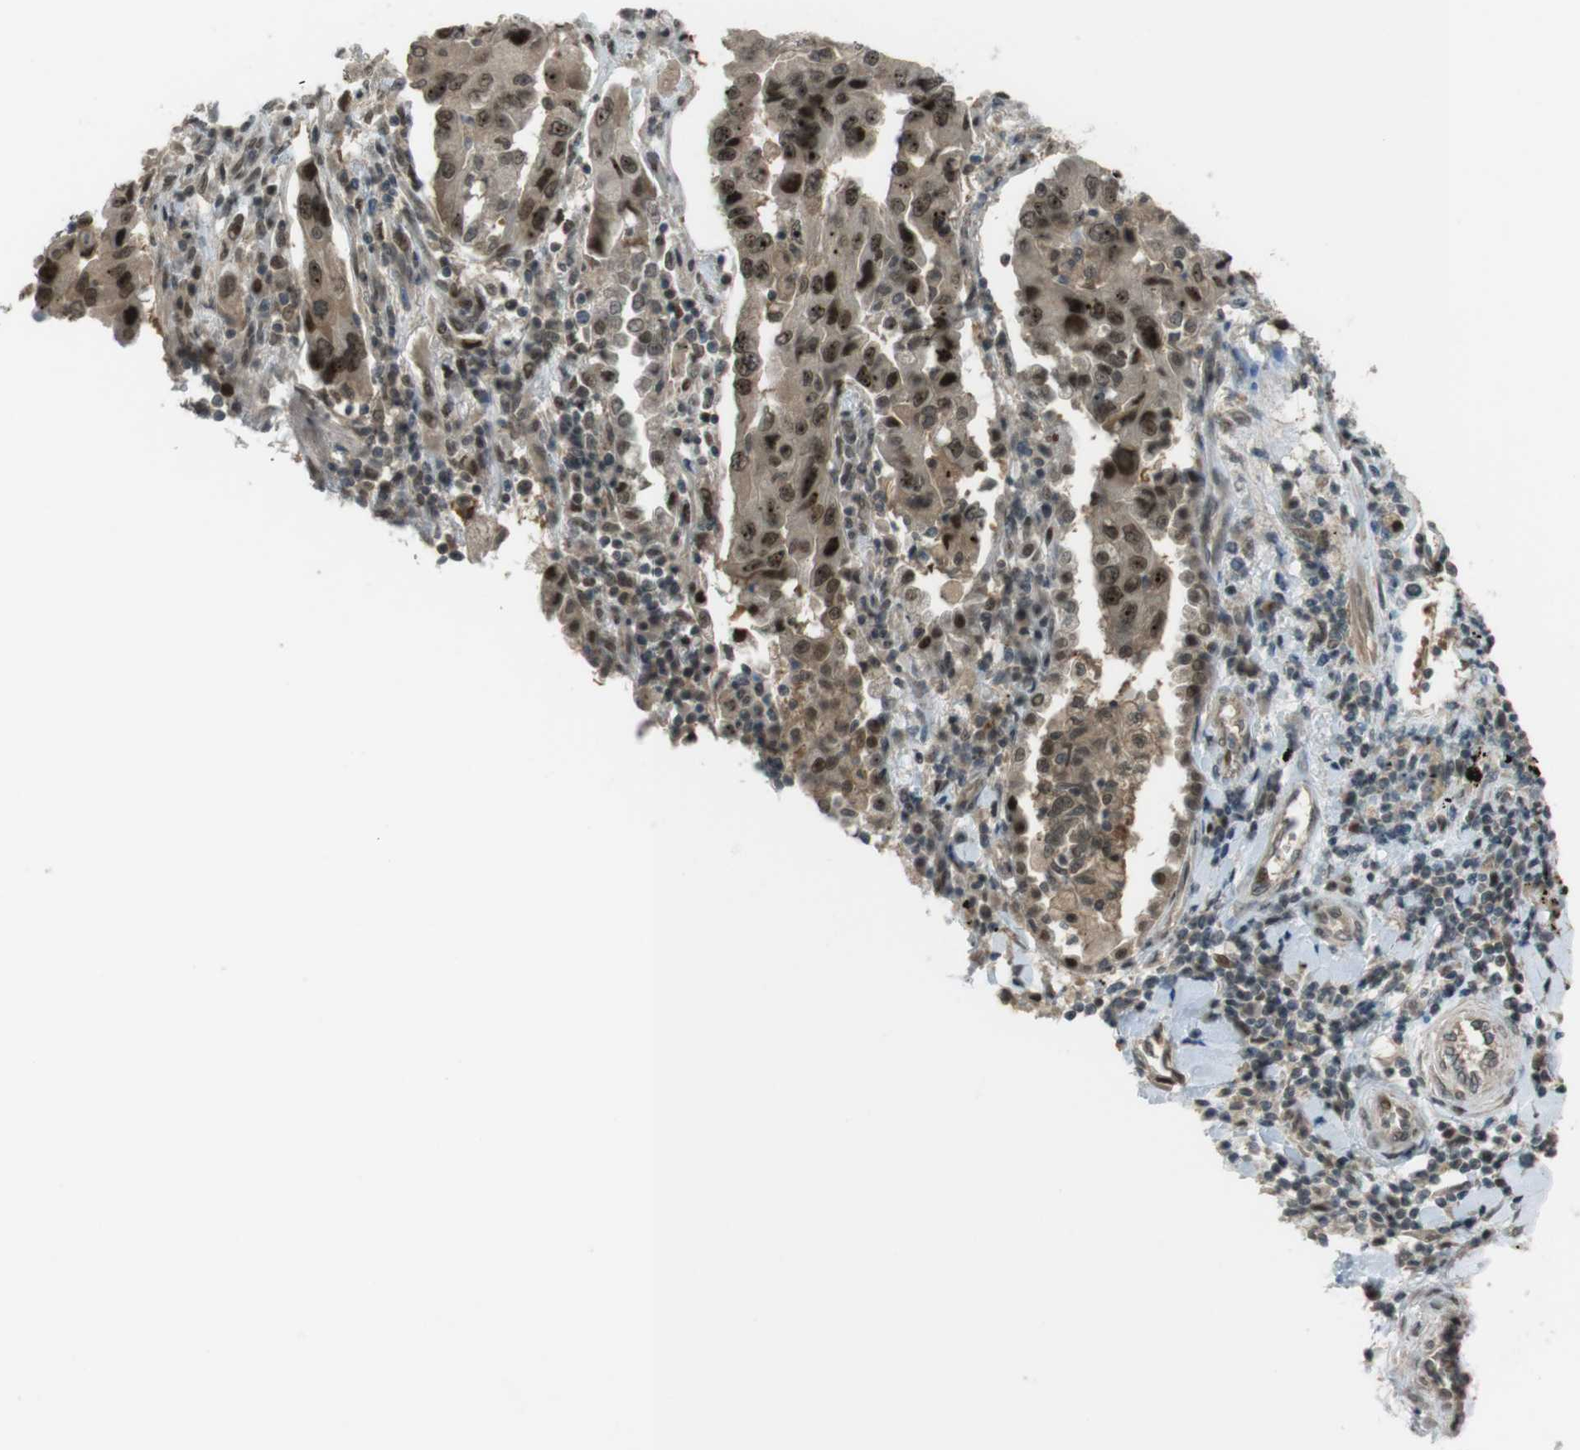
{"staining": {"intensity": "strong", "quantity": ">75%", "location": "cytoplasmic/membranous,nuclear"}, "tissue": "lung cancer", "cell_type": "Tumor cells", "image_type": "cancer", "snomed": [{"axis": "morphology", "description": "Adenocarcinoma, NOS"}, {"axis": "topography", "description": "Lung"}], "caption": "Immunohistochemistry (IHC) image of neoplastic tissue: lung cancer stained using immunohistochemistry (IHC) reveals high levels of strong protein expression localized specifically in the cytoplasmic/membranous and nuclear of tumor cells, appearing as a cytoplasmic/membranous and nuclear brown color.", "gene": "SLITRK5", "patient": {"sex": "female", "age": 65}}